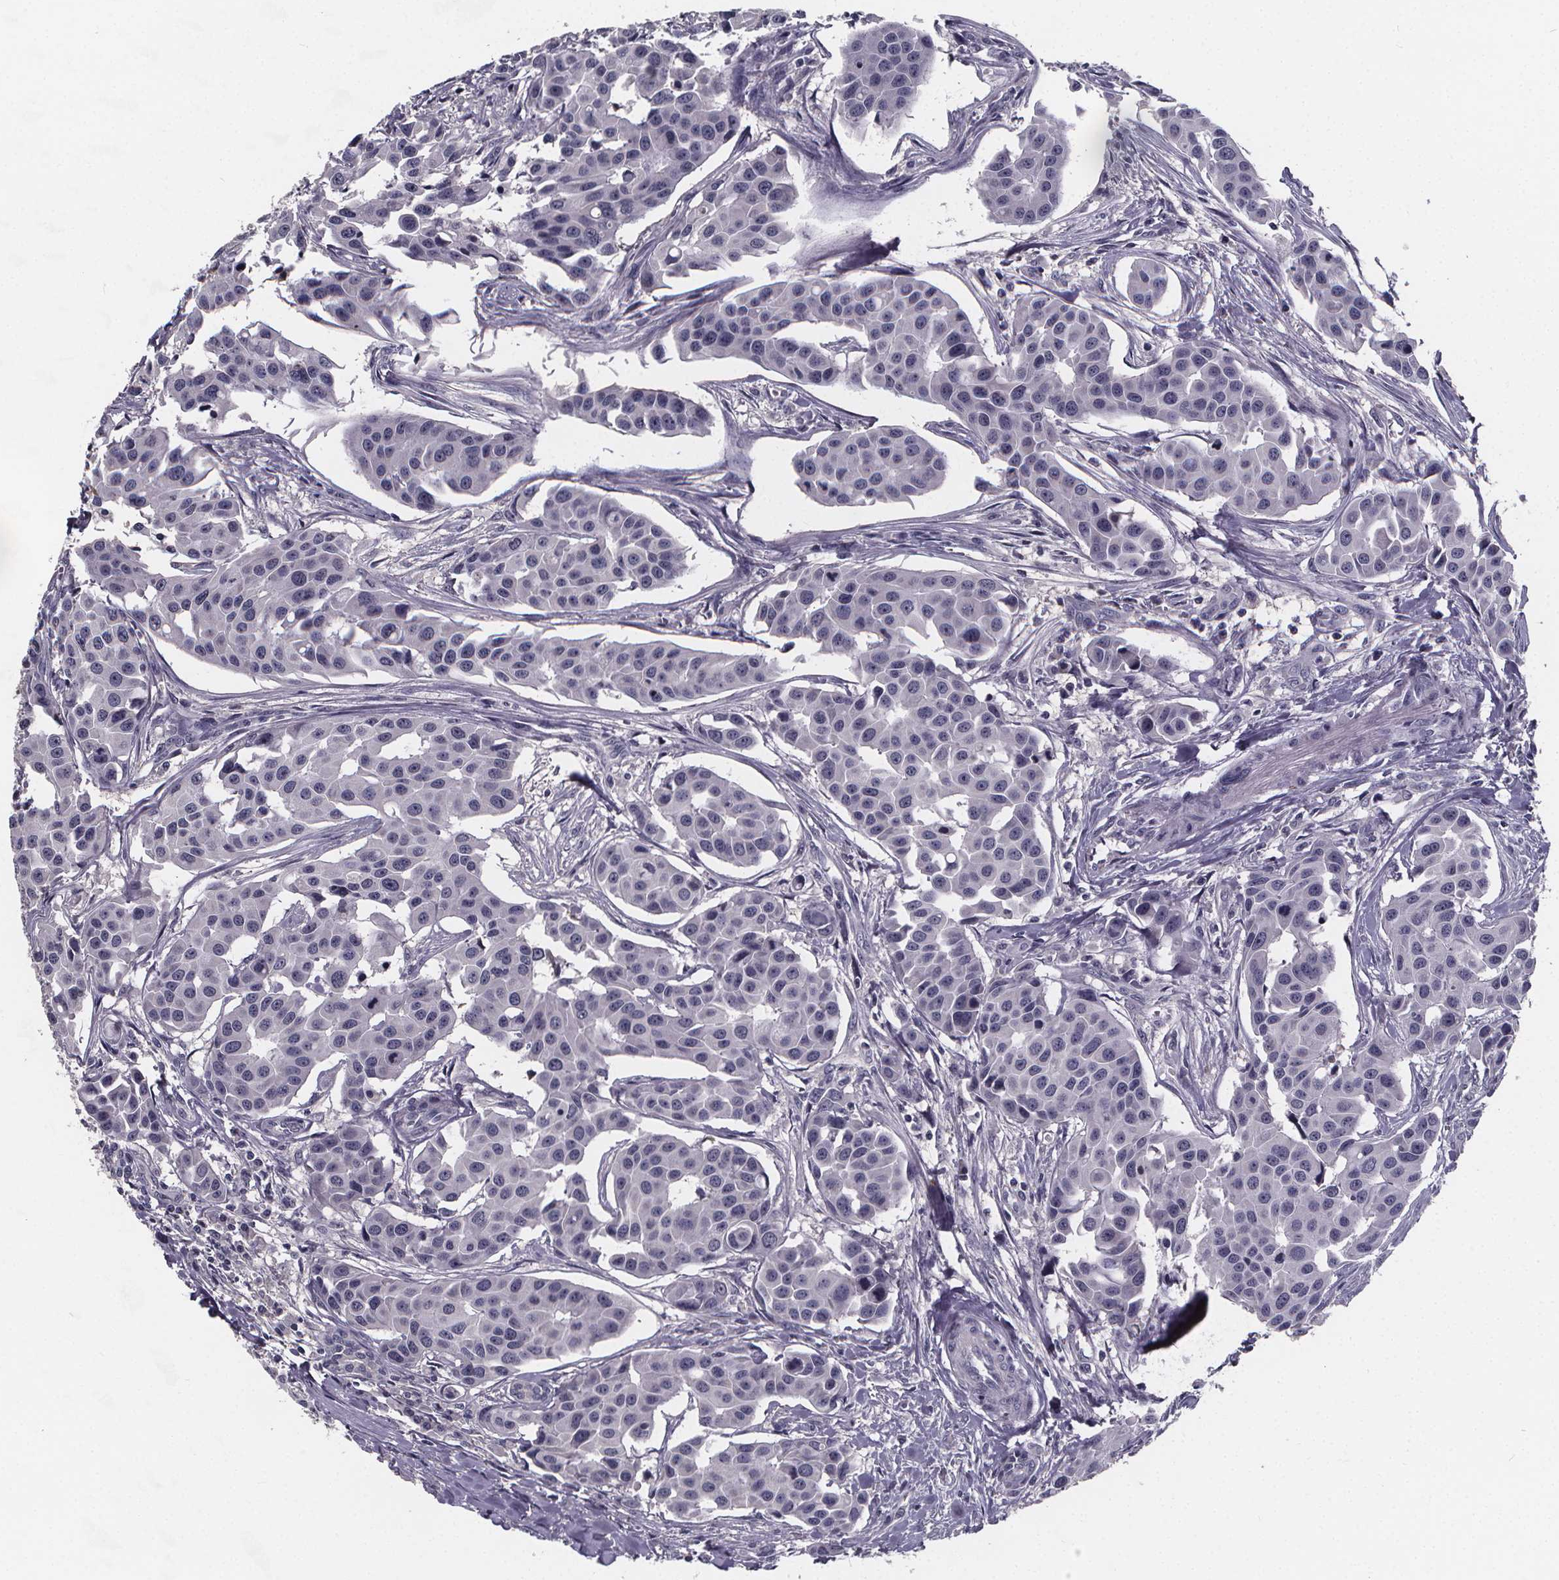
{"staining": {"intensity": "negative", "quantity": "none", "location": "none"}, "tissue": "head and neck cancer", "cell_type": "Tumor cells", "image_type": "cancer", "snomed": [{"axis": "morphology", "description": "Adenocarcinoma, NOS"}, {"axis": "topography", "description": "Head-Neck"}], "caption": "This is an immunohistochemistry micrograph of head and neck adenocarcinoma. There is no staining in tumor cells.", "gene": "AGT", "patient": {"sex": "male", "age": 76}}